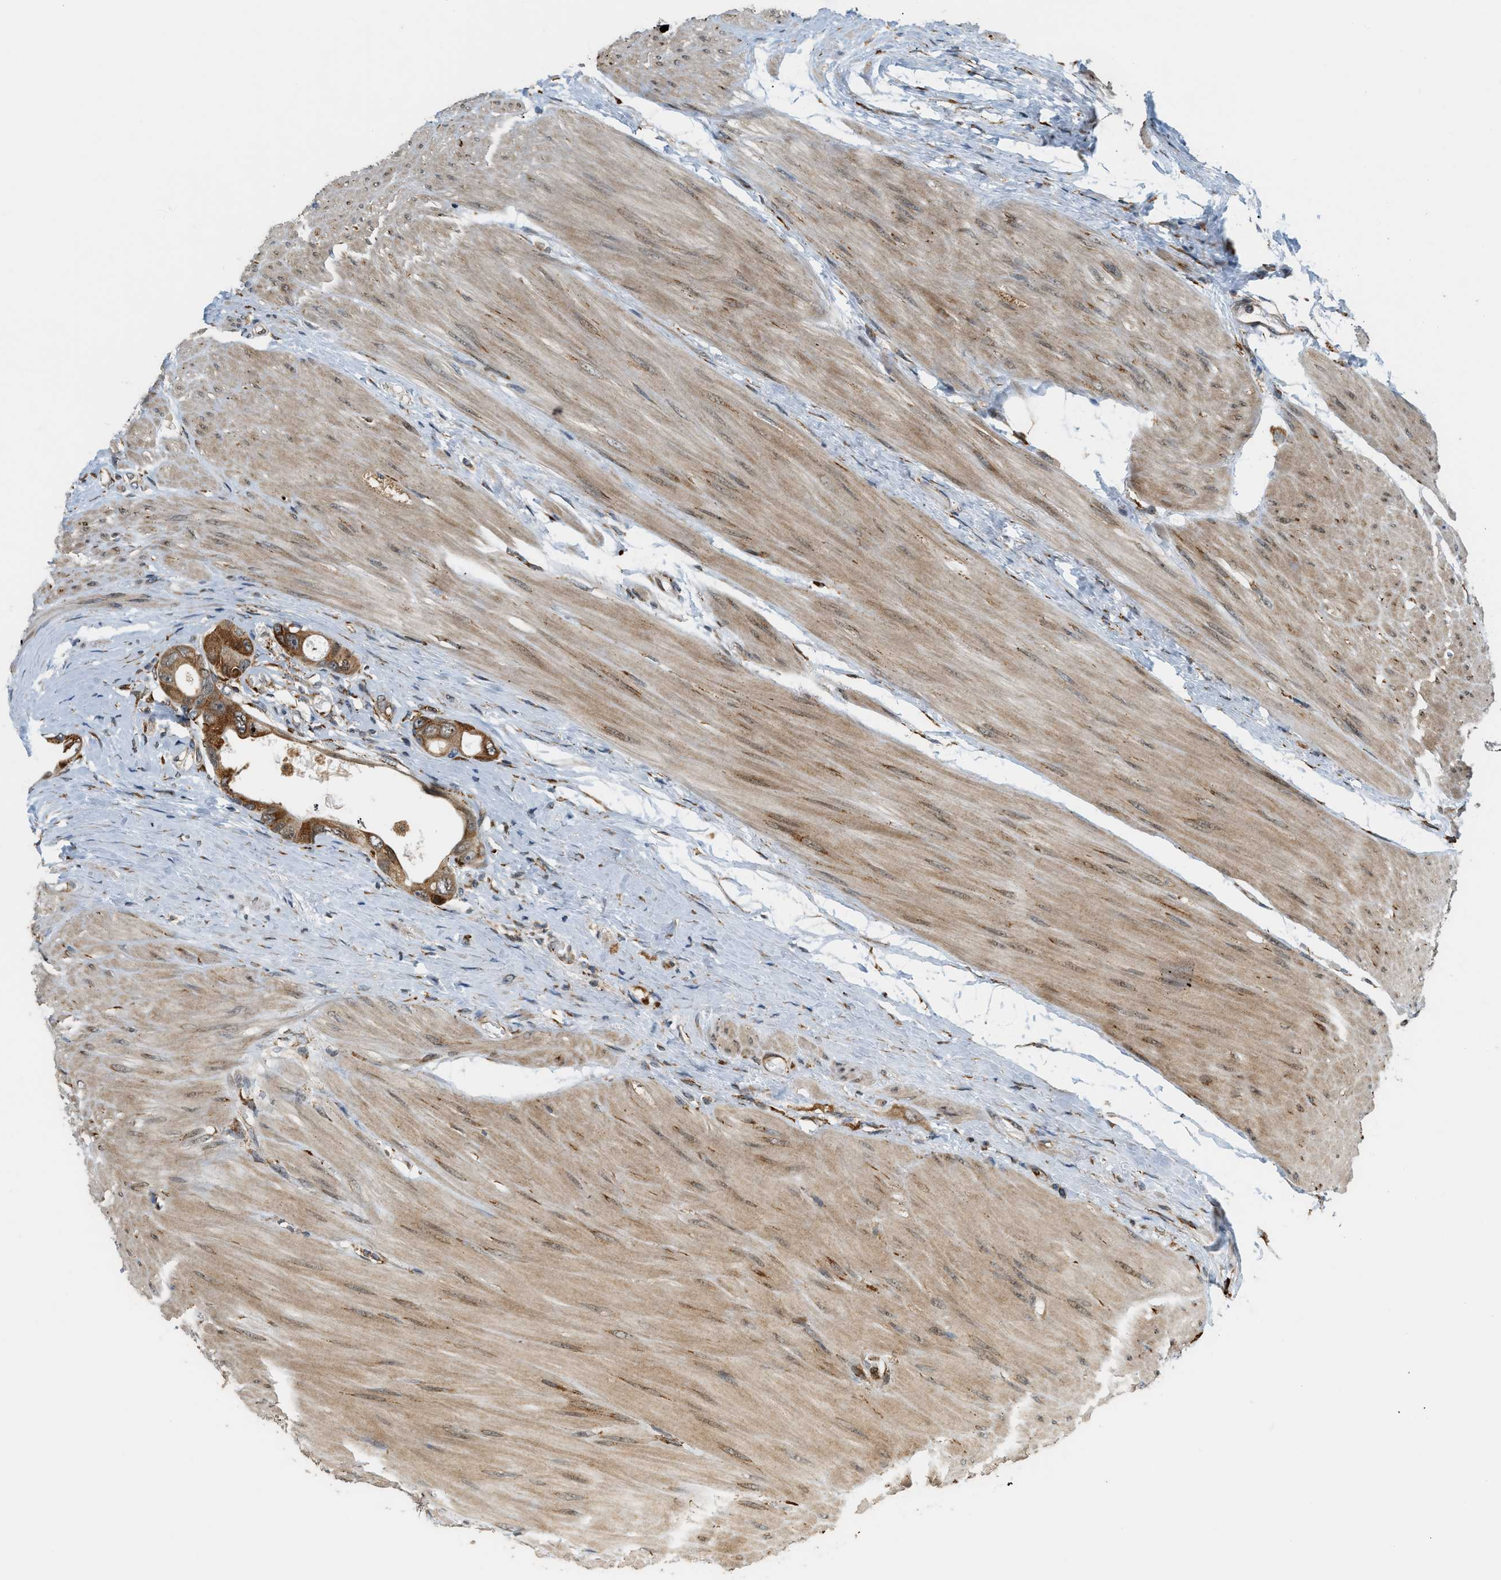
{"staining": {"intensity": "strong", "quantity": ">75%", "location": "cytoplasmic/membranous"}, "tissue": "colorectal cancer", "cell_type": "Tumor cells", "image_type": "cancer", "snomed": [{"axis": "morphology", "description": "Adenocarcinoma, NOS"}, {"axis": "topography", "description": "Rectum"}], "caption": "Protein staining of colorectal cancer (adenocarcinoma) tissue reveals strong cytoplasmic/membranous positivity in approximately >75% of tumor cells.", "gene": "SEMA4D", "patient": {"sex": "male", "age": 51}}